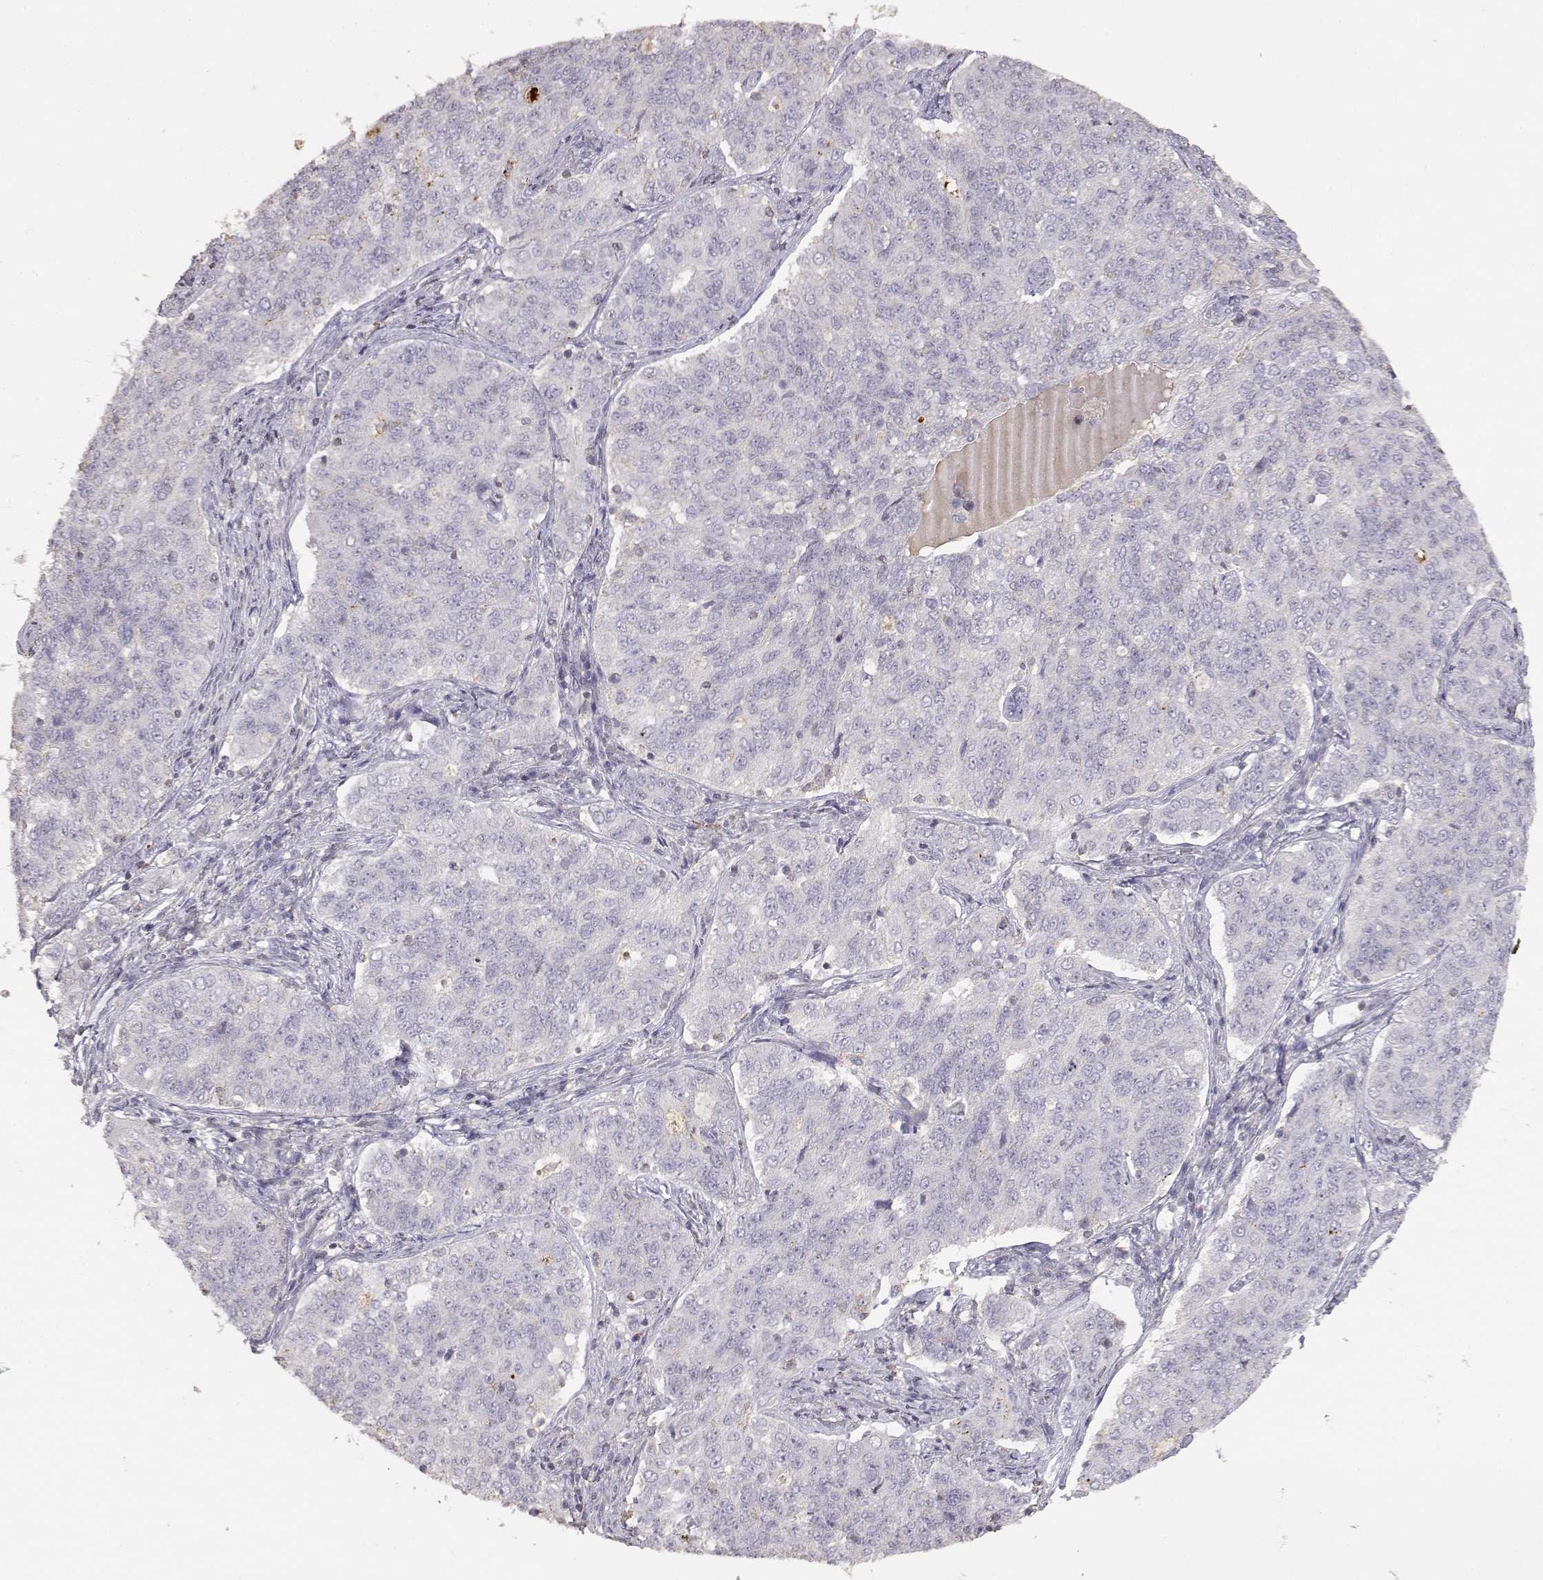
{"staining": {"intensity": "negative", "quantity": "none", "location": "none"}, "tissue": "endometrial cancer", "cell_type": "Tumor cells", "image_type": "cancer", "snomed": [{"axis": "morphology", "description": "Adenocarcinoma, NOS"}, {"axis": "topography", "description": "Endometrium"}], "caption": "This is an IHC histopathology image of endometrial cancer. There is no positivity in tumor cells.", "gene": "TNFRSF10C", "patient": {"sex": "female", "age": 43}}